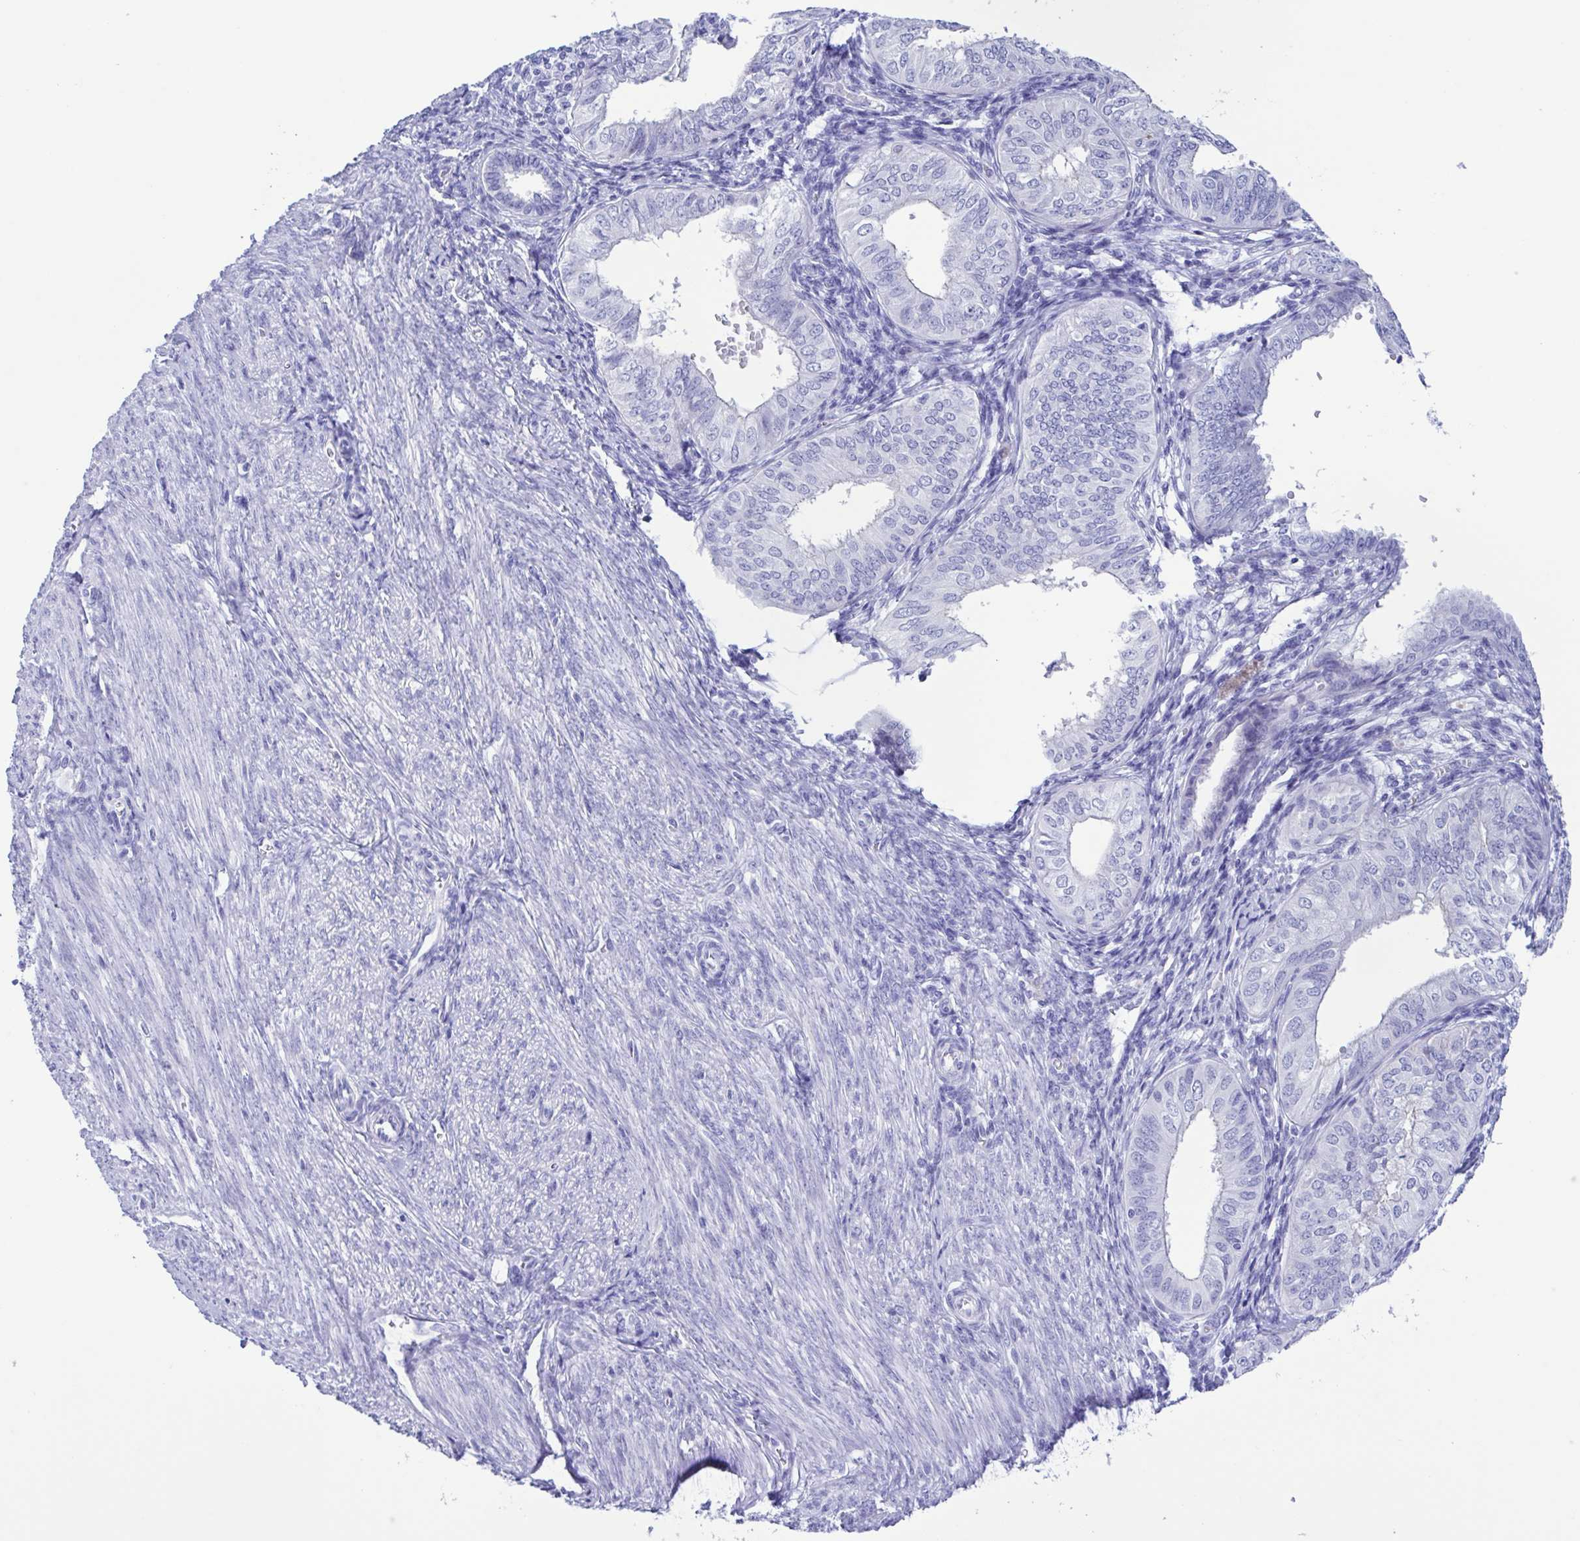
{"staining": {"intensity": "negative", "quantity": "none", "location": "none"}, "tissue": "endometrial cancer", "cell_type": "Tumor cells", "image_type": "cancer", "snomed": [{"axis": "morphology", "description": "Adenocarcinoma, NOS"}, {"axis": "topography", "description": "Endometrium"}], "caption": "High power microscopy histopathology image of an immunohistochemistry (IHC) histopathology image of endometrial cancer, revealing no significant staining in tumor cells.", "gene": "TSPY2", "patient": {"sex": "female", "age": 58}}